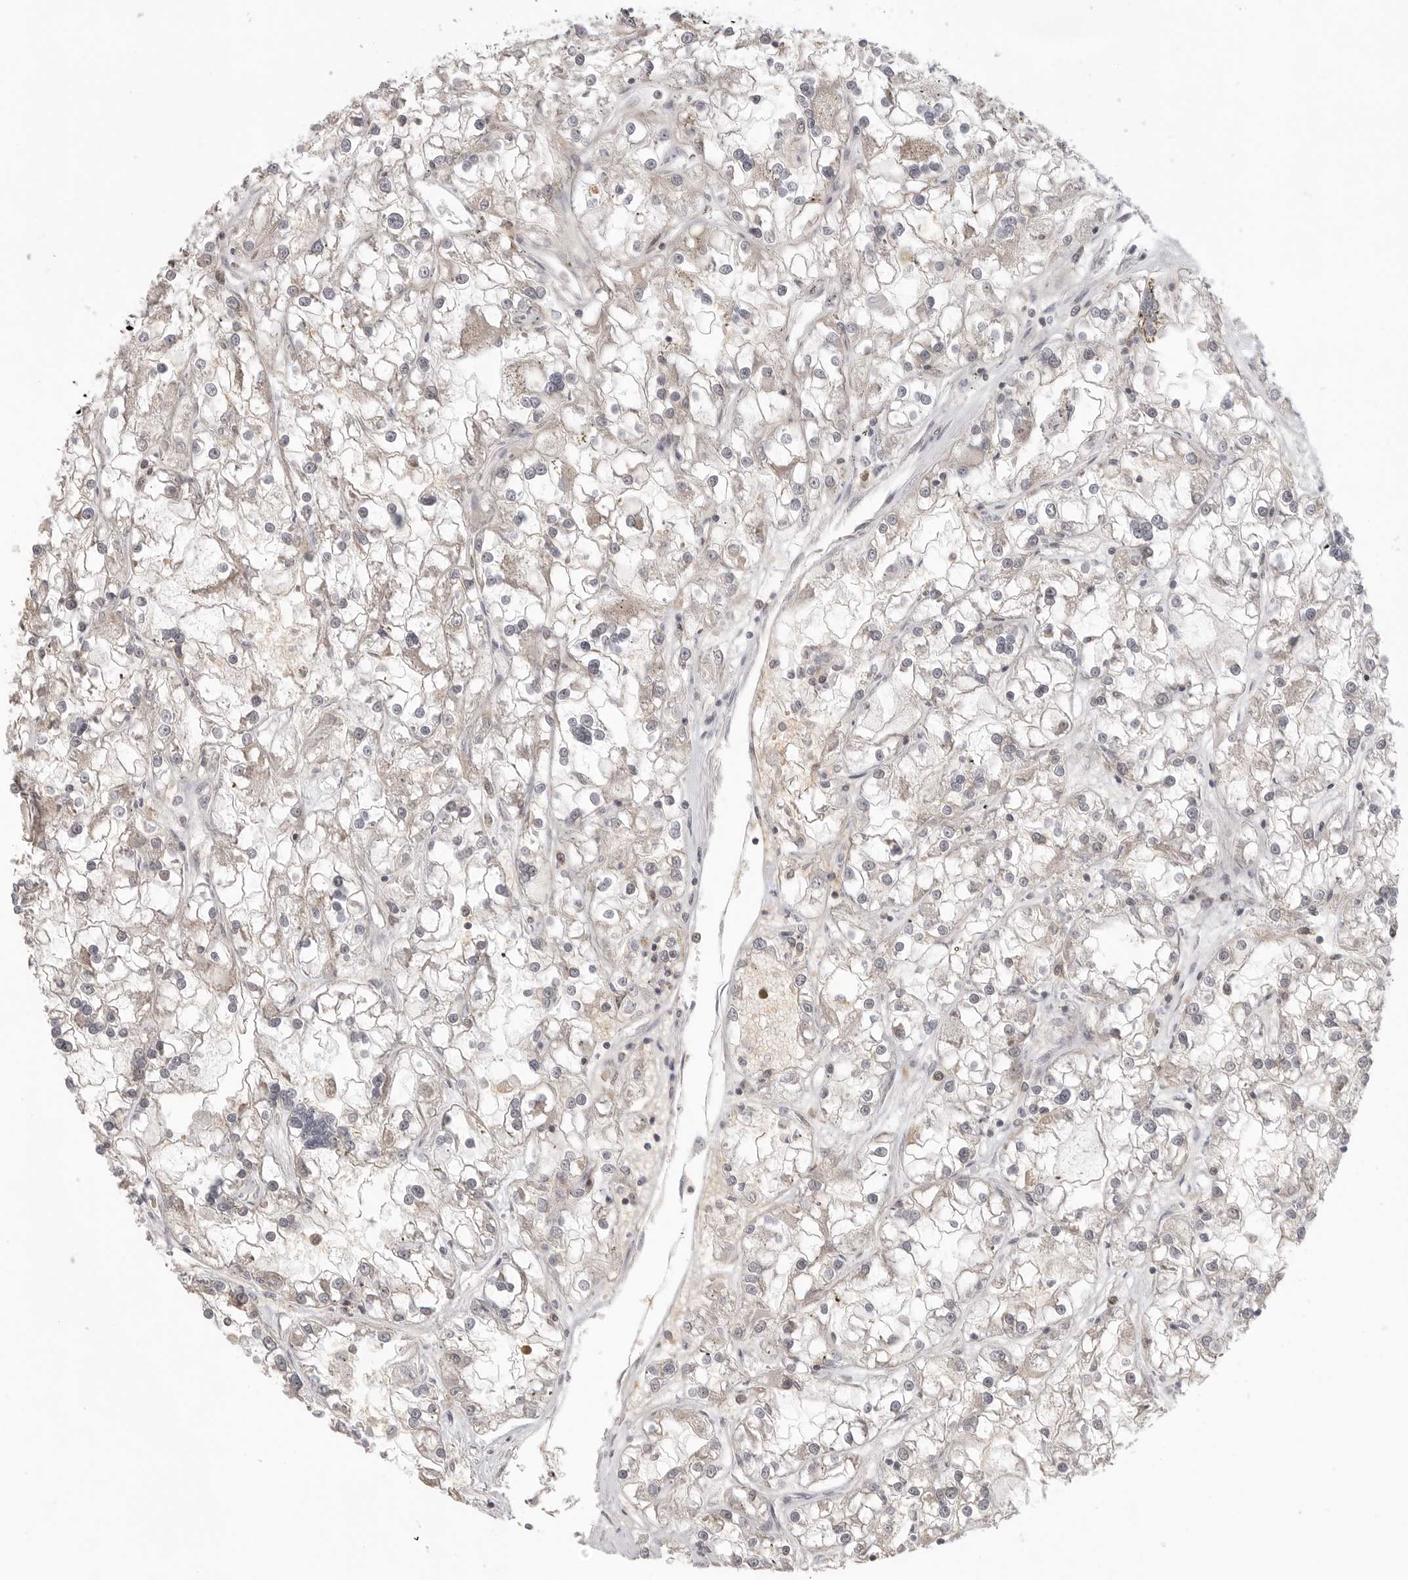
{"staining": {"intensity": "negative", "quantity": "none", "location": "none"}, "tissue": "renal cancer", "cell_type": "Tumor cells", "image_type": "cancer", "snomed": [{"axis": "morphology", "description": "Adenocarcinoma, NOS"}, {"axis": "topography", "description": "Kidney"}], "caption": "A high-resolution histopathology image shows immunohistochemistry staining of renal cancer (adenocarcinoma), which displays no significant positivity in tumor cells.", "gene": "DBNL", "patient": {"sex": "female", "age": 52}}